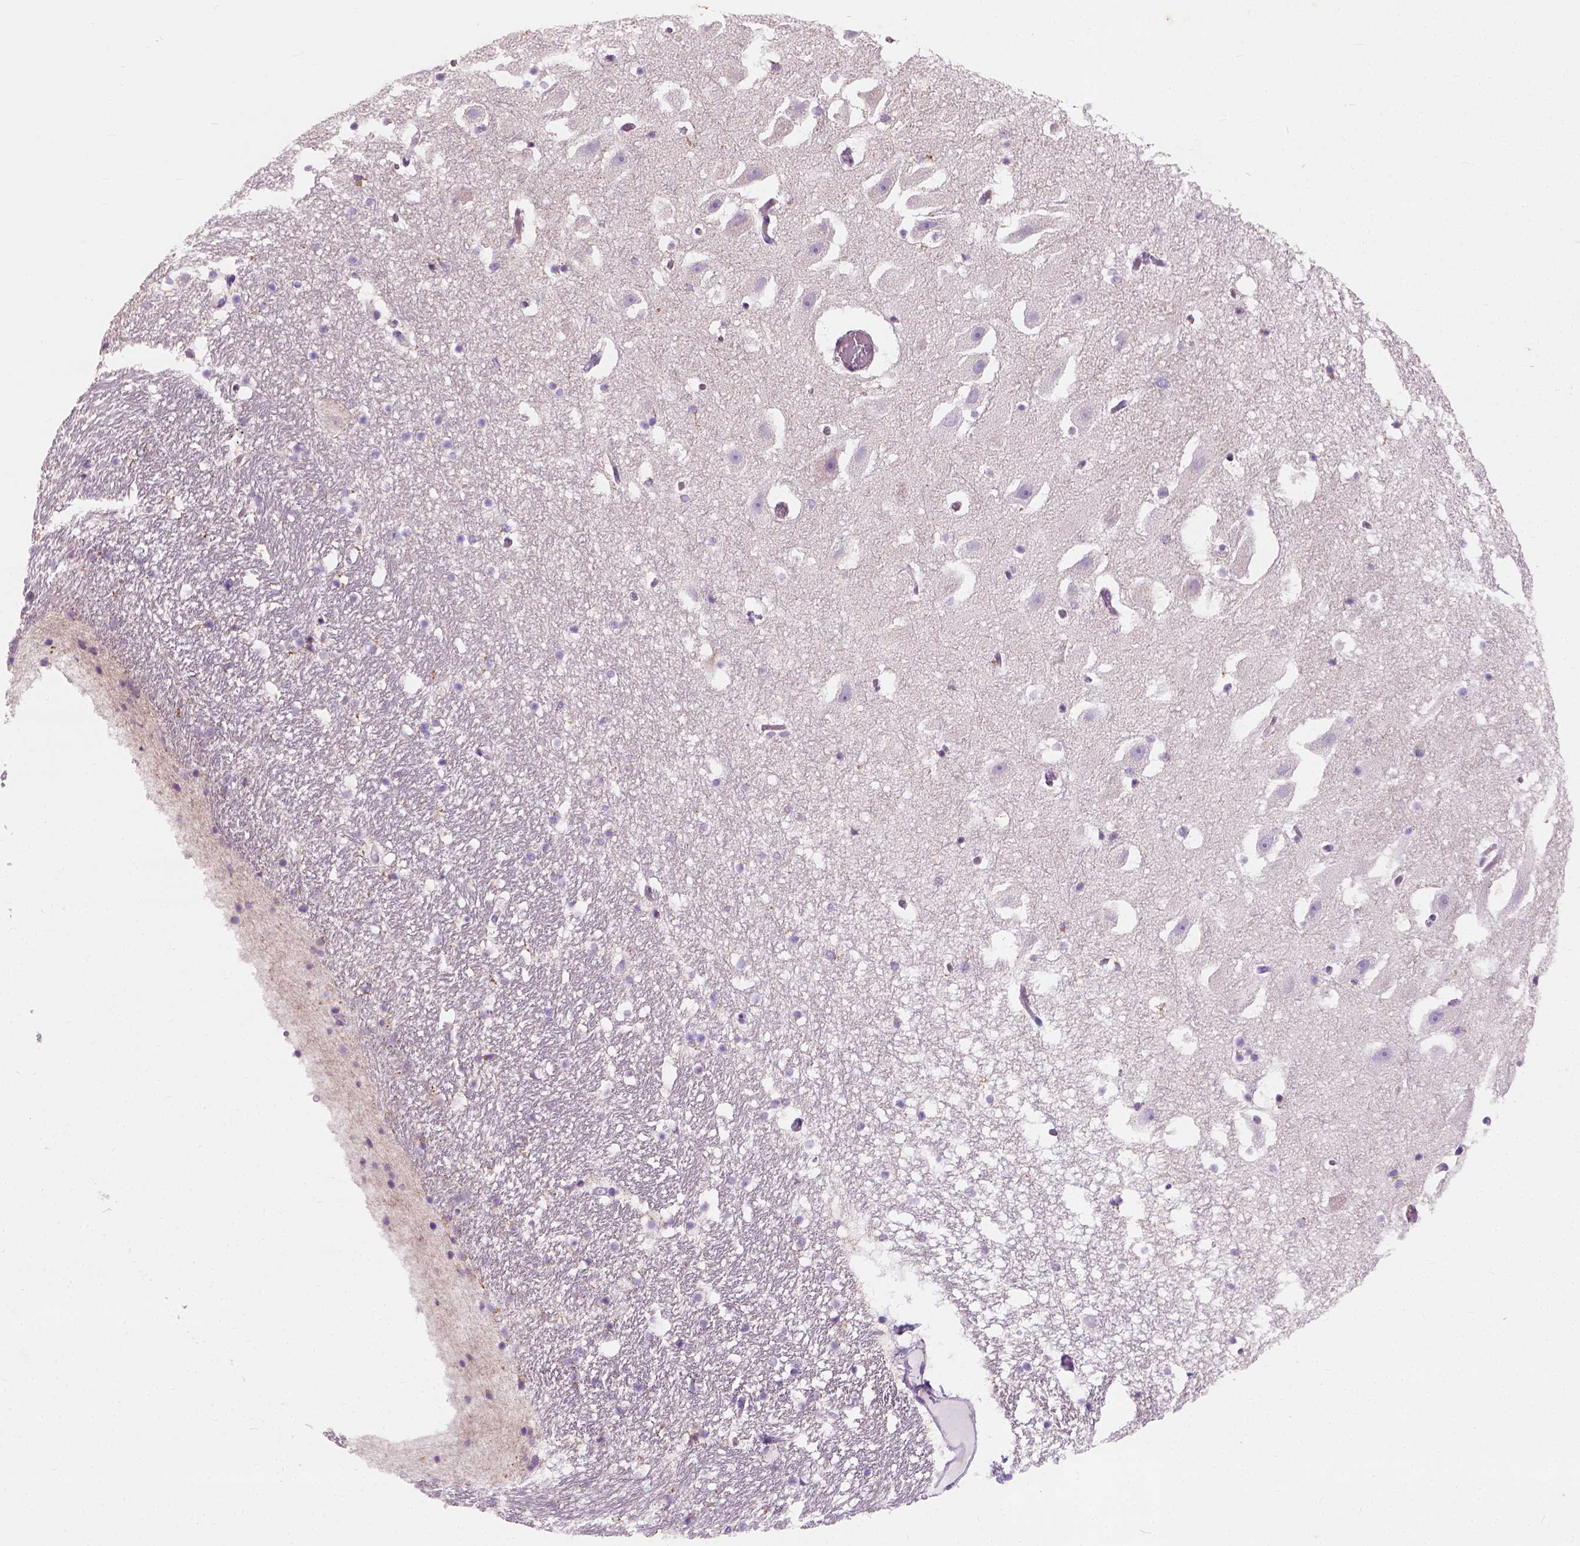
{"staining": {"intensity": "negative", "quantity": "none", "location": "none"}, "tissue": "hippocampus", "cell_type": "Glial cells", "image_type": "normal", "snomed": [{"axis": "morphology", "description": "Normal tissue, NOS"}, {"axis": "topography", "description": "Hippocampus"}], "caption": "This photomicrograph is of benign hippocampus stained with immunohistochemistry (IHC) to label a protein in brown with the nuclei are counter-stained blue. There is no expression in glial cells.", "gene": "CHODL", "patient": {"sex": "male", "age": 26}}